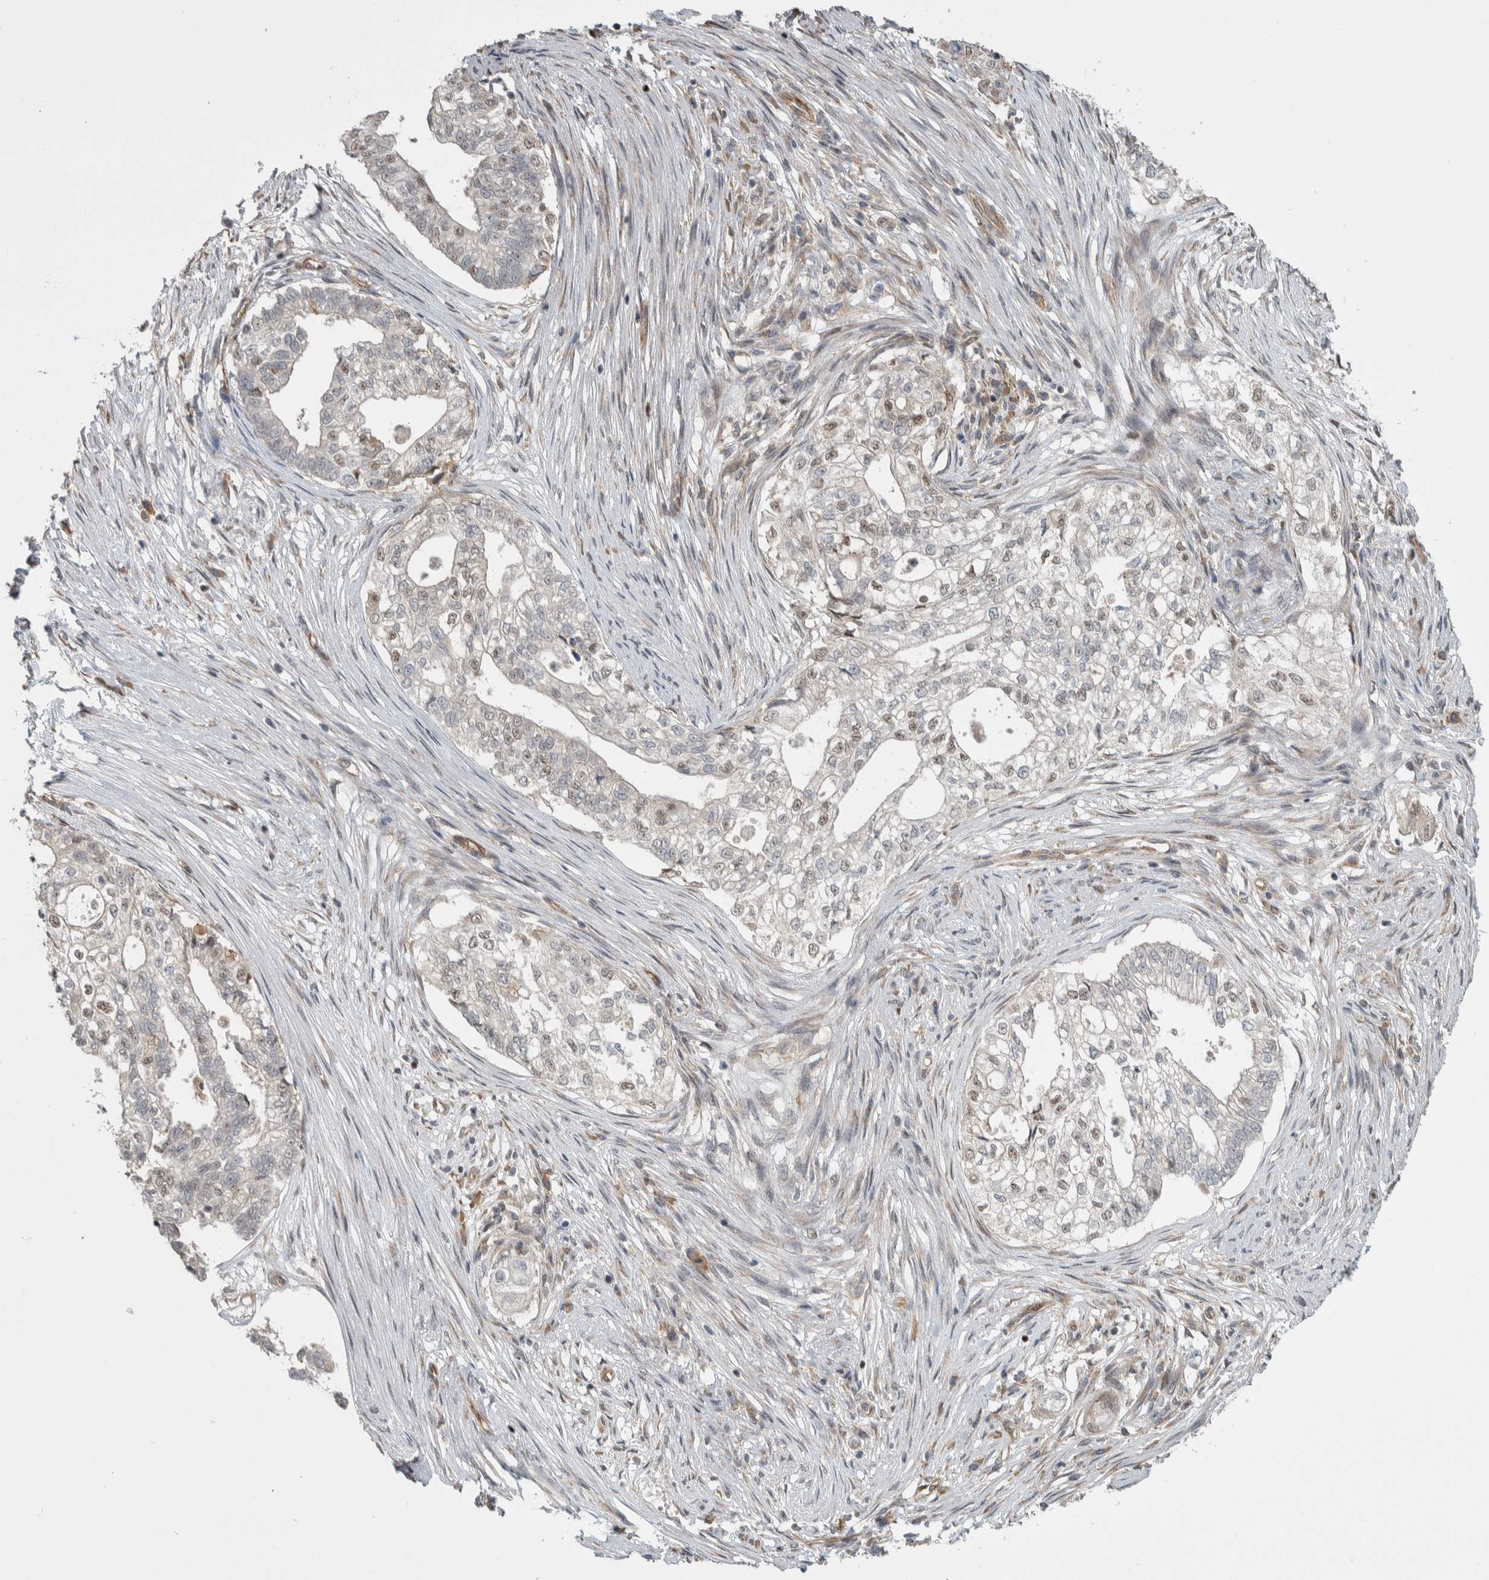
{"staining": {"intensity": "weak", "quantity": "<25%", "location": "nuclear"}, "tissue": "pancreatic cancer", "cell_type": "Tumor cells", "image_type": "cancer", "snomed": [{"axis": "morphology", "description": "Adenocarcinoma, NOS"}, {"axis": "topography", "description": "Pancreas"}], "caption": "Pancreatic cancer (adenocarcinoma) stained for a protein using IHC displays no expression tumor cells.", "gene": "PRDM4", "patient": {"sex": "male", "age": 72}}